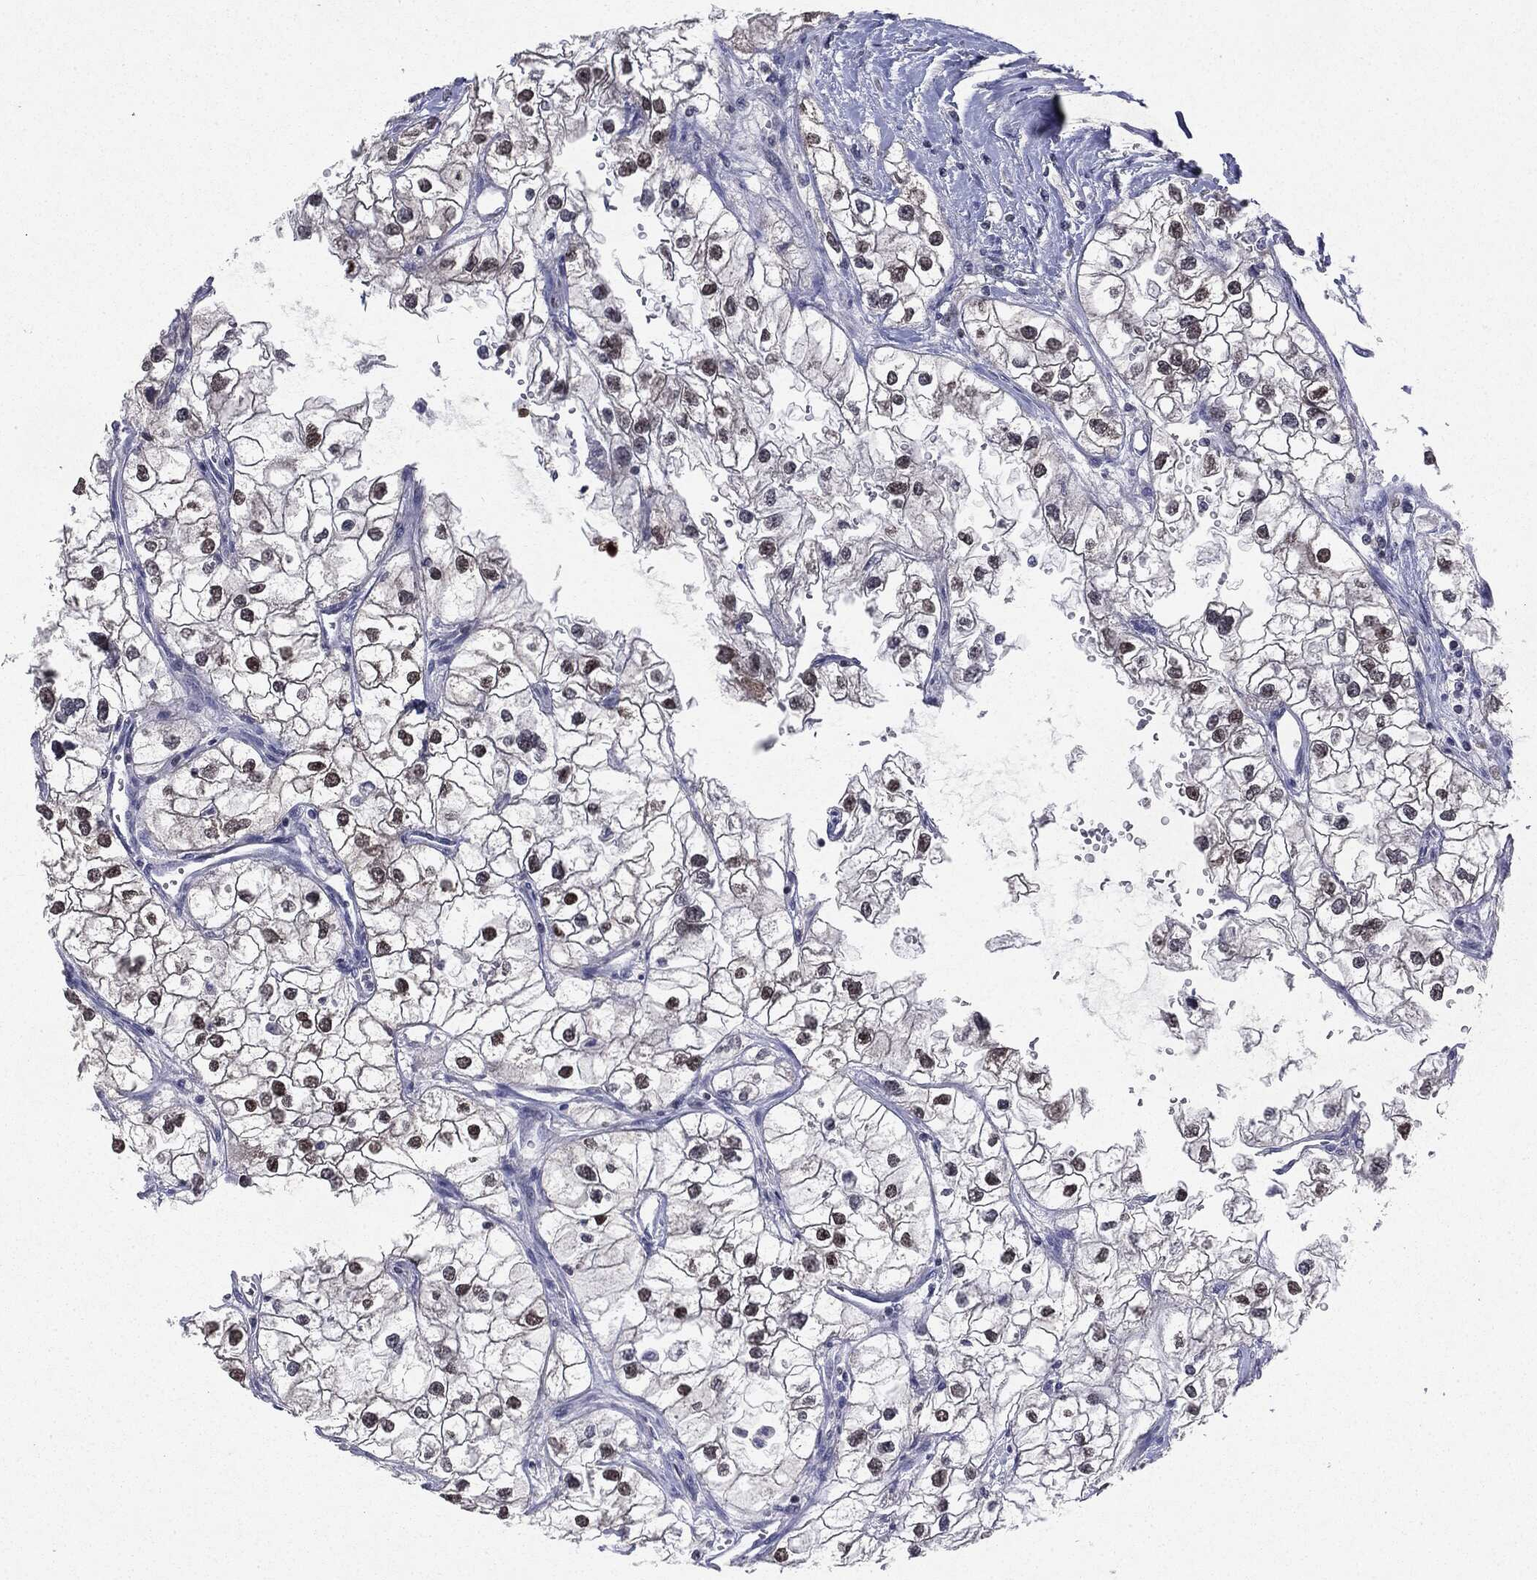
{"staining": {"intensity": "moderate", "quantity": "25%-75%", "location": "nuclear"}, "tissue": "renal cancer", "cell_type": "Tumor cells", "image_type": "cancer", "snomed": [{"axis": "morphology", "description": "Adenocarcinoma, NOS"}, {"axis": "topography", "description": "Kidney"}], "caption": "This is an image of IHC staining of renal cancer (adenocarcinoma), which shows moderate positivity in the nuclear of tumor cells.", "gene": "KIF2C", "patient": {"sex": "male", "age": 59}}